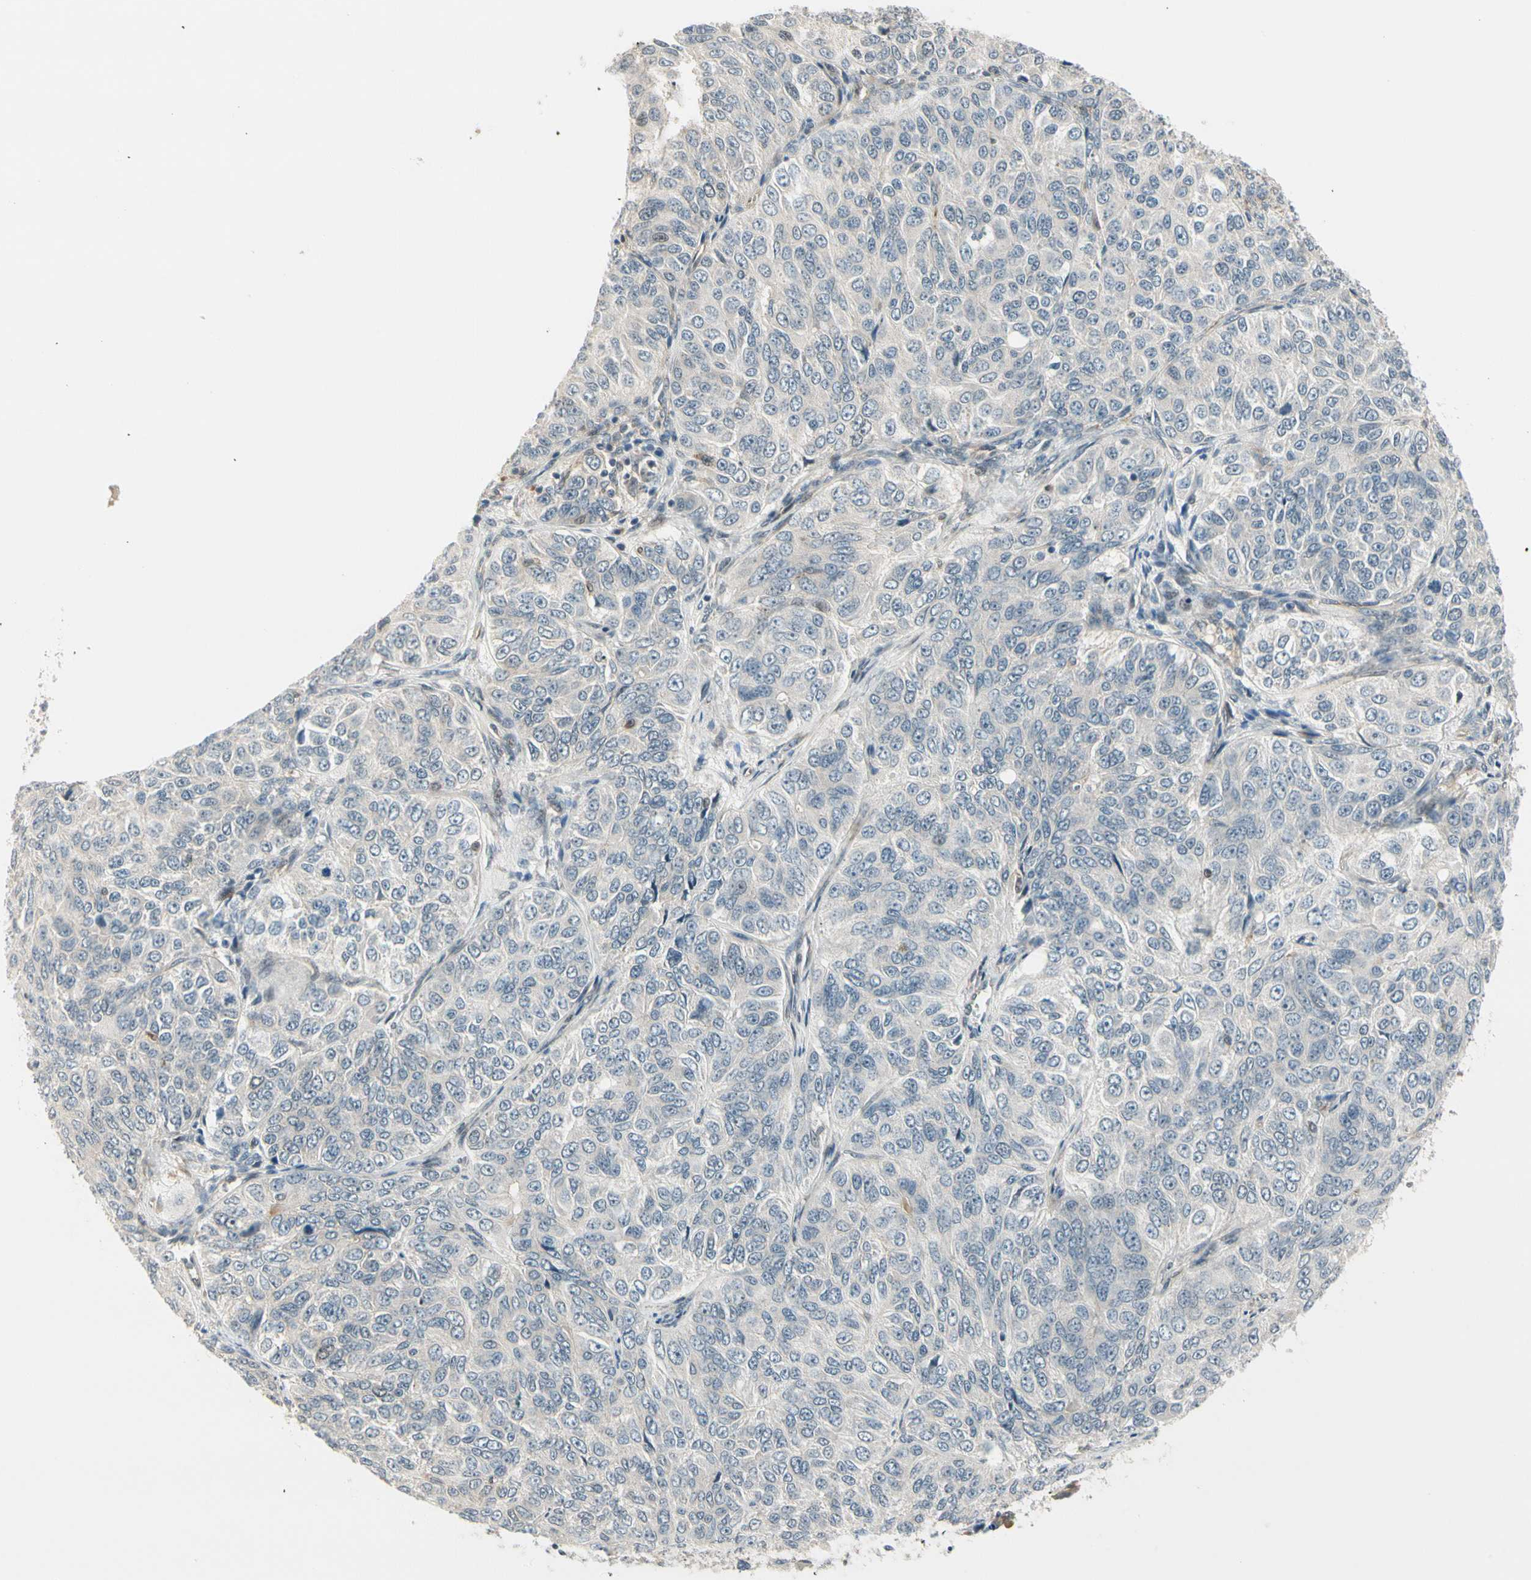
{"staining": {"intensity": "negative", "quantity": "none", "location": "none"}, "tissue": "ovarian cancer", "cell_type": "Tumor cells", "image_type": "cancer", "snomed": [{"axis": "morphology", "description": "Carcinoma, endometroid"}, {"axis": "topography", "description": "Ovary"}], "caption": "Ovarian endometroid carcinoma stained for a protein using immunohistochemistry (IHC) exhibits no staining tumor cells.", "gene": "SVBP", "patient": {"sex": "female", "age": 51}}